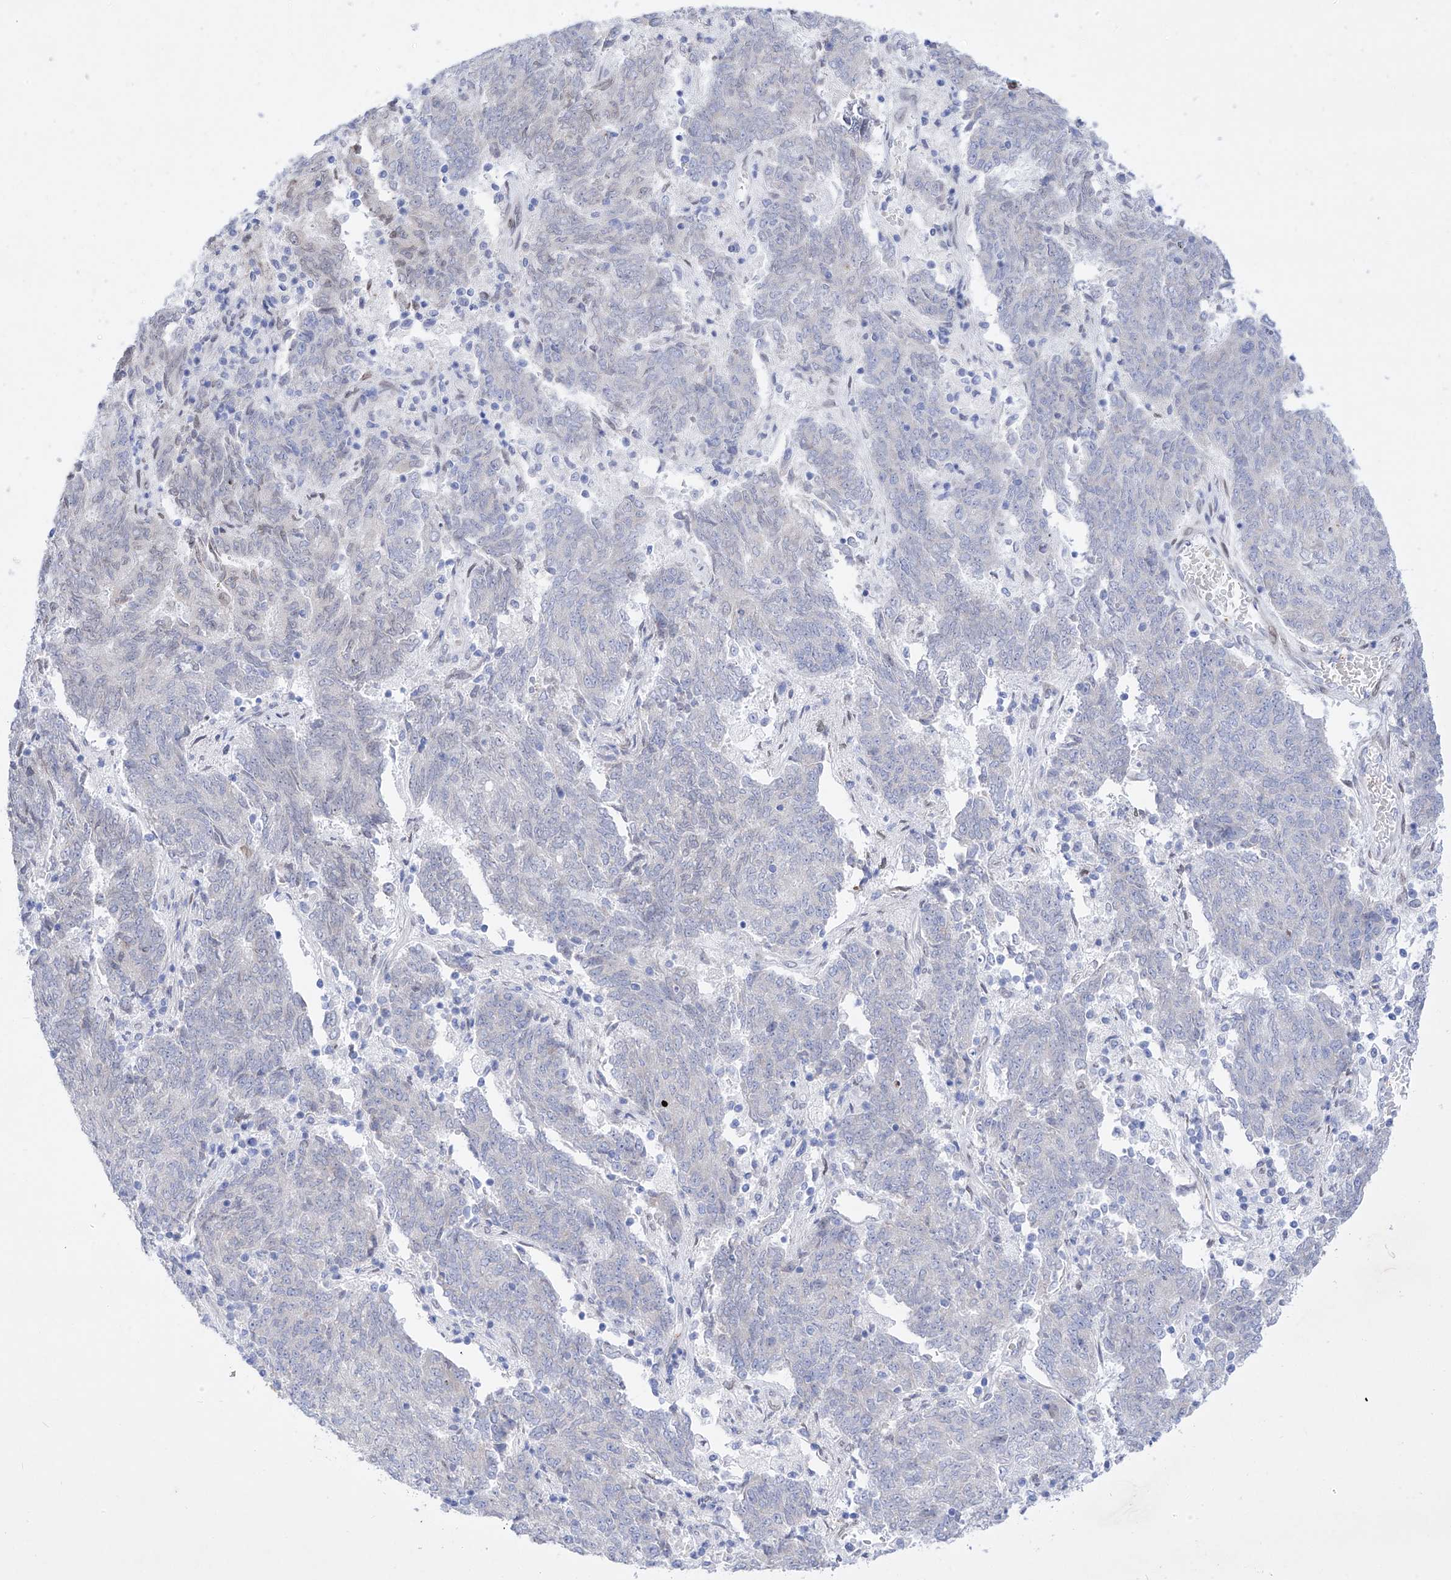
{"staining": {"intensity": "negative", "quantity": "none", "location": "none"}, "tissue": "endometrial cancer", "cell_type": "Tumor cells", "image_type": "cancer", "snomed": [{"axis": "morphology", "description": "Adenocarcinoma, NOS"}, {"axis": "topography", "description": "Endometrium"}], "caption": "The histopathology image demonstrates no significant staining in tumor cells of adenocarcinoma (endometrial). Brightfield microscopy of immunohistochemistry stained with DAB (3,3'-diaminobenzidine) (brown) and hematoxylin (blue), captured at high magnification.", "gene": "LCLAT1", "patient": {"sex": "female", "age": 80}}